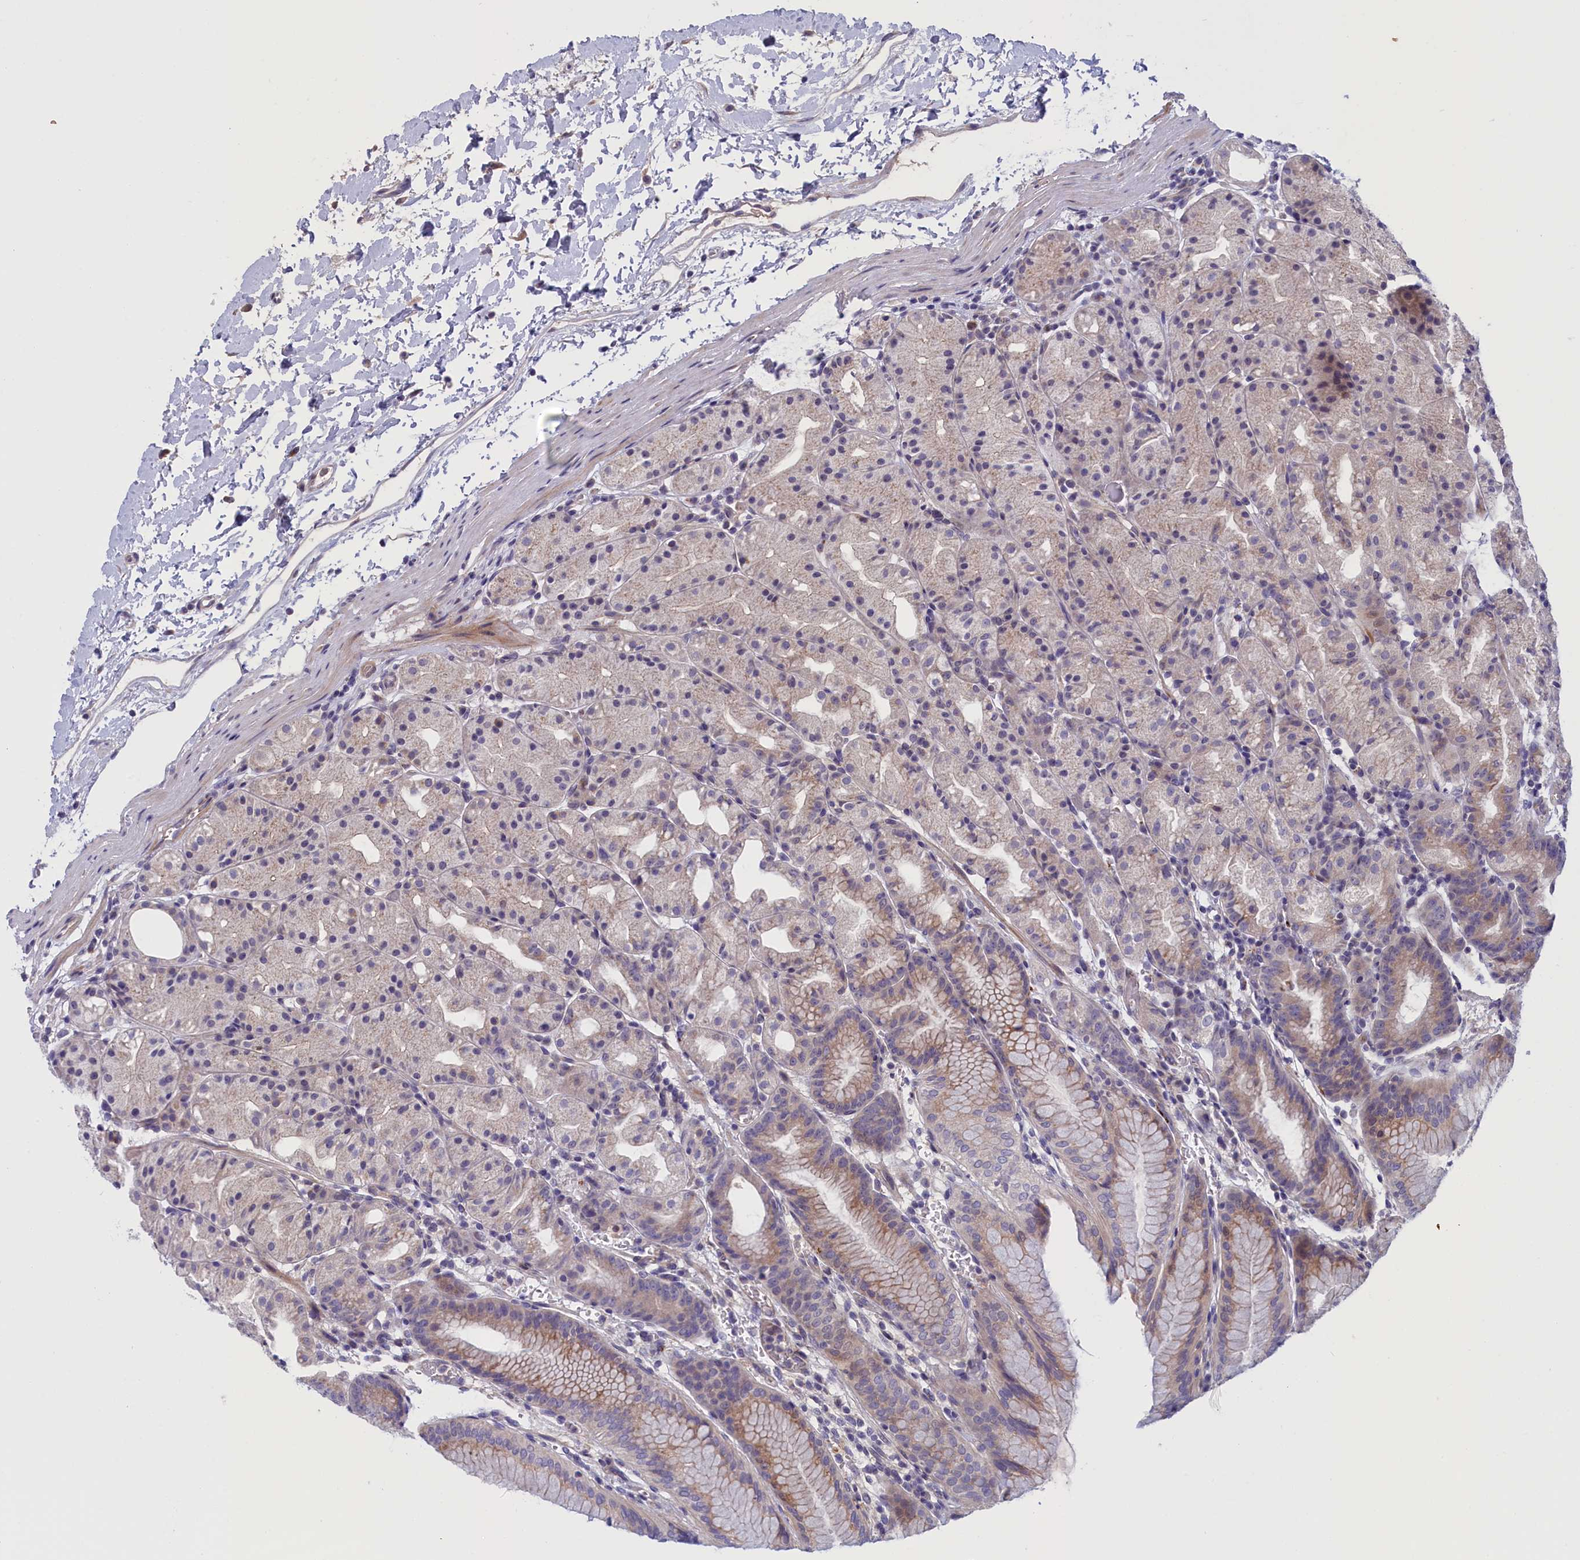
{"staining": {"intensity": "moderate", "quantity": "25%-75%", "location": "cytoplasmic/membranous"}, "tissue": "stomach", "cell_type": "Glandular cells", "image_type": "normal", "snomed": [{"axis": "morphology", "description": "Normal tissue, NOS"}, {"axis": "topography", "description": "Stomach, upper"}], "caption": "Approximately 25%-75% of glandular cells in normal stomach display moderate cytoplasmic/membranous protein positivity as visualized by brown immunohistochemical staining.", "gene": "IGFALS", "patient": {"sex": "male", "age": 48}}